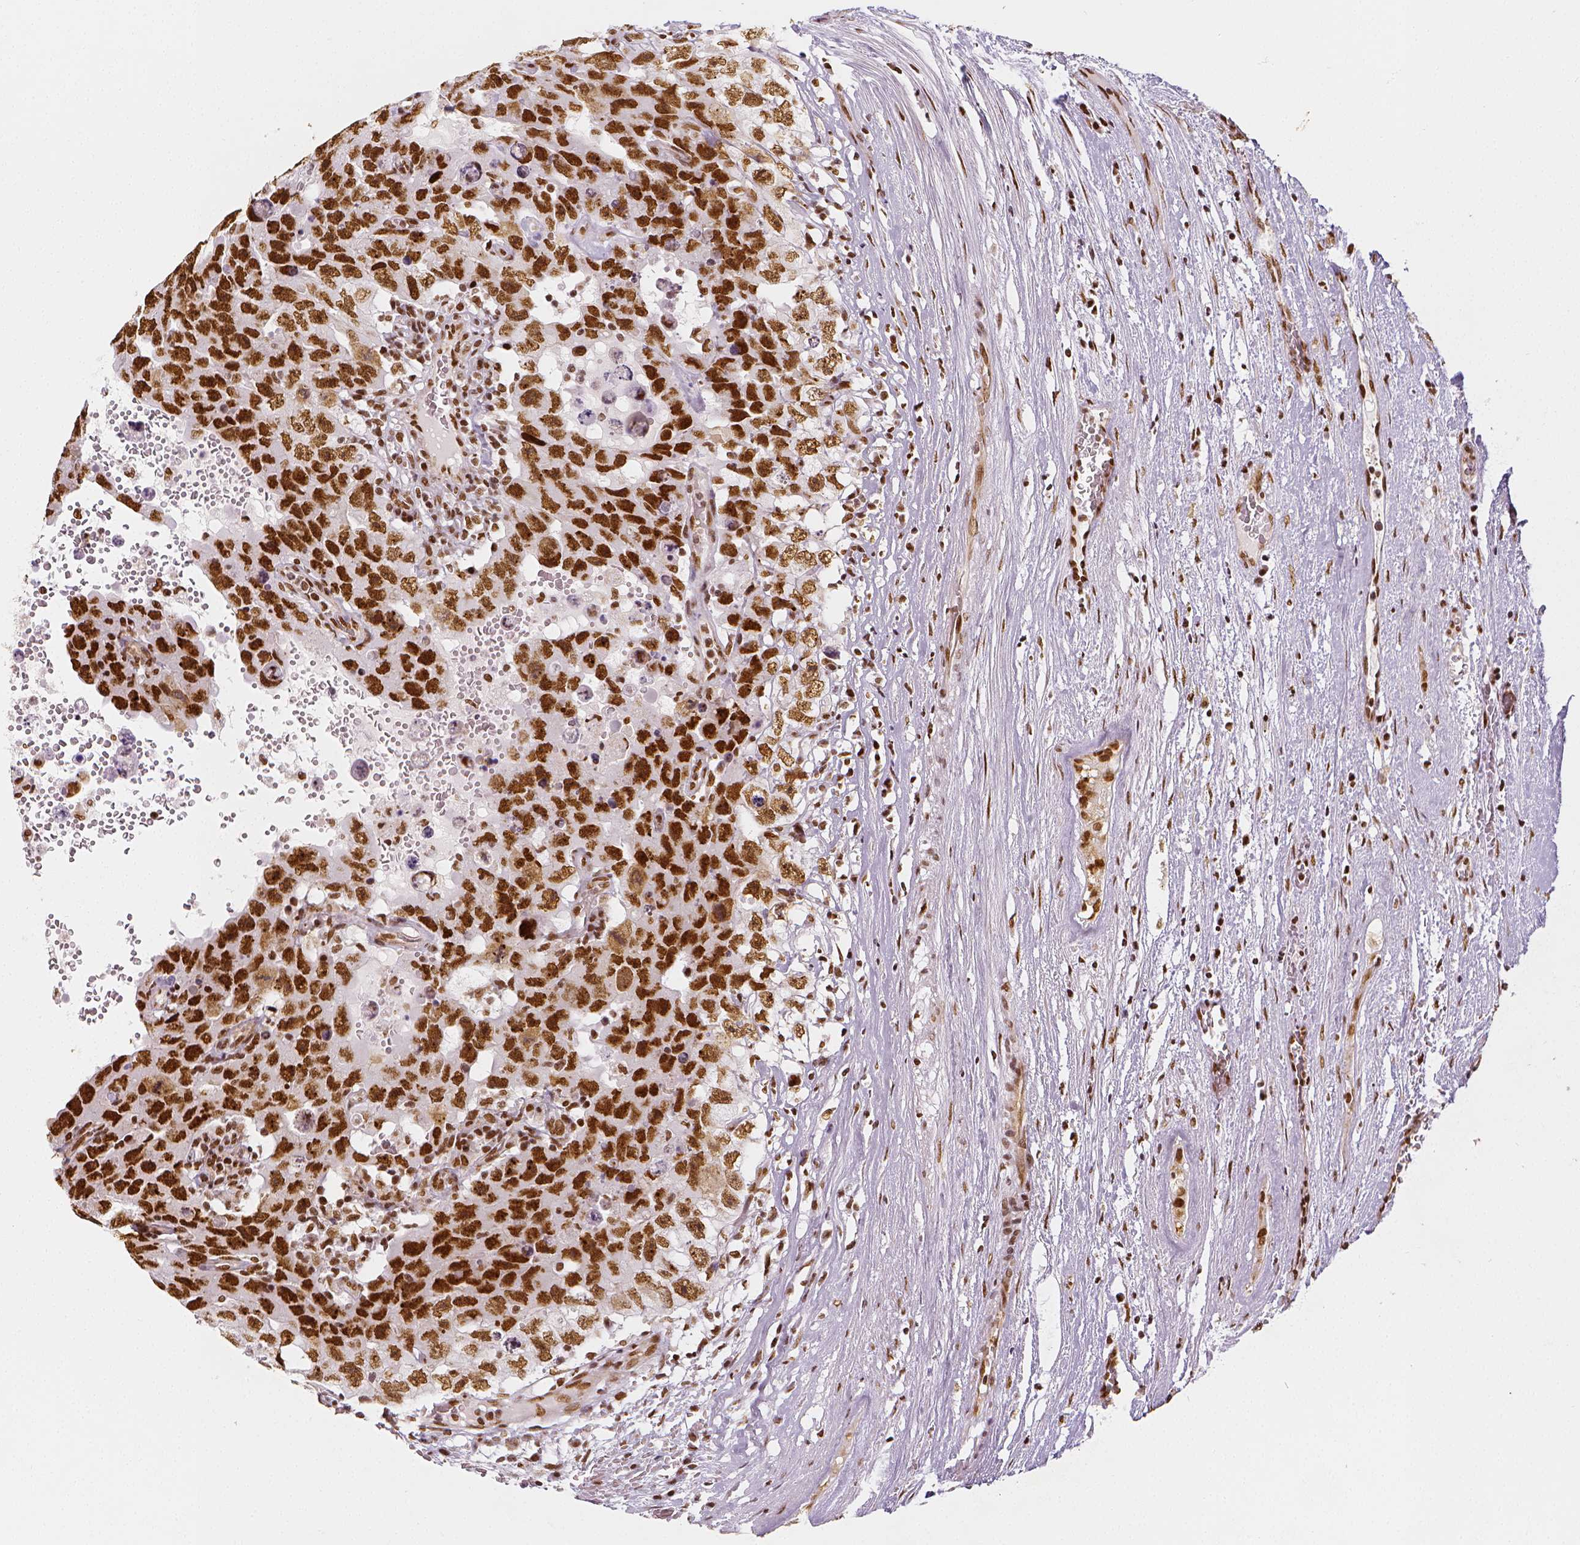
{"staining": {"intensity": "strong", "quantity": ">75%", "location": "nuclear"}, "tissue": "testis cancer", "cell_type": "Tumor cells", "image_type": "cancer", "snomed": [{"axis": "morphology", "description": "Carcinoma, Embryonal, NOS"}, {"axis": "topography", "description": "Testis"}], "caption": "A micrograph of human testis embryonal carcinoma stained for a protein shows strong nuclear brown staining in tumor cells.", "gene": "KDM5B", "patient": {"sex": "male", "age": 26}}